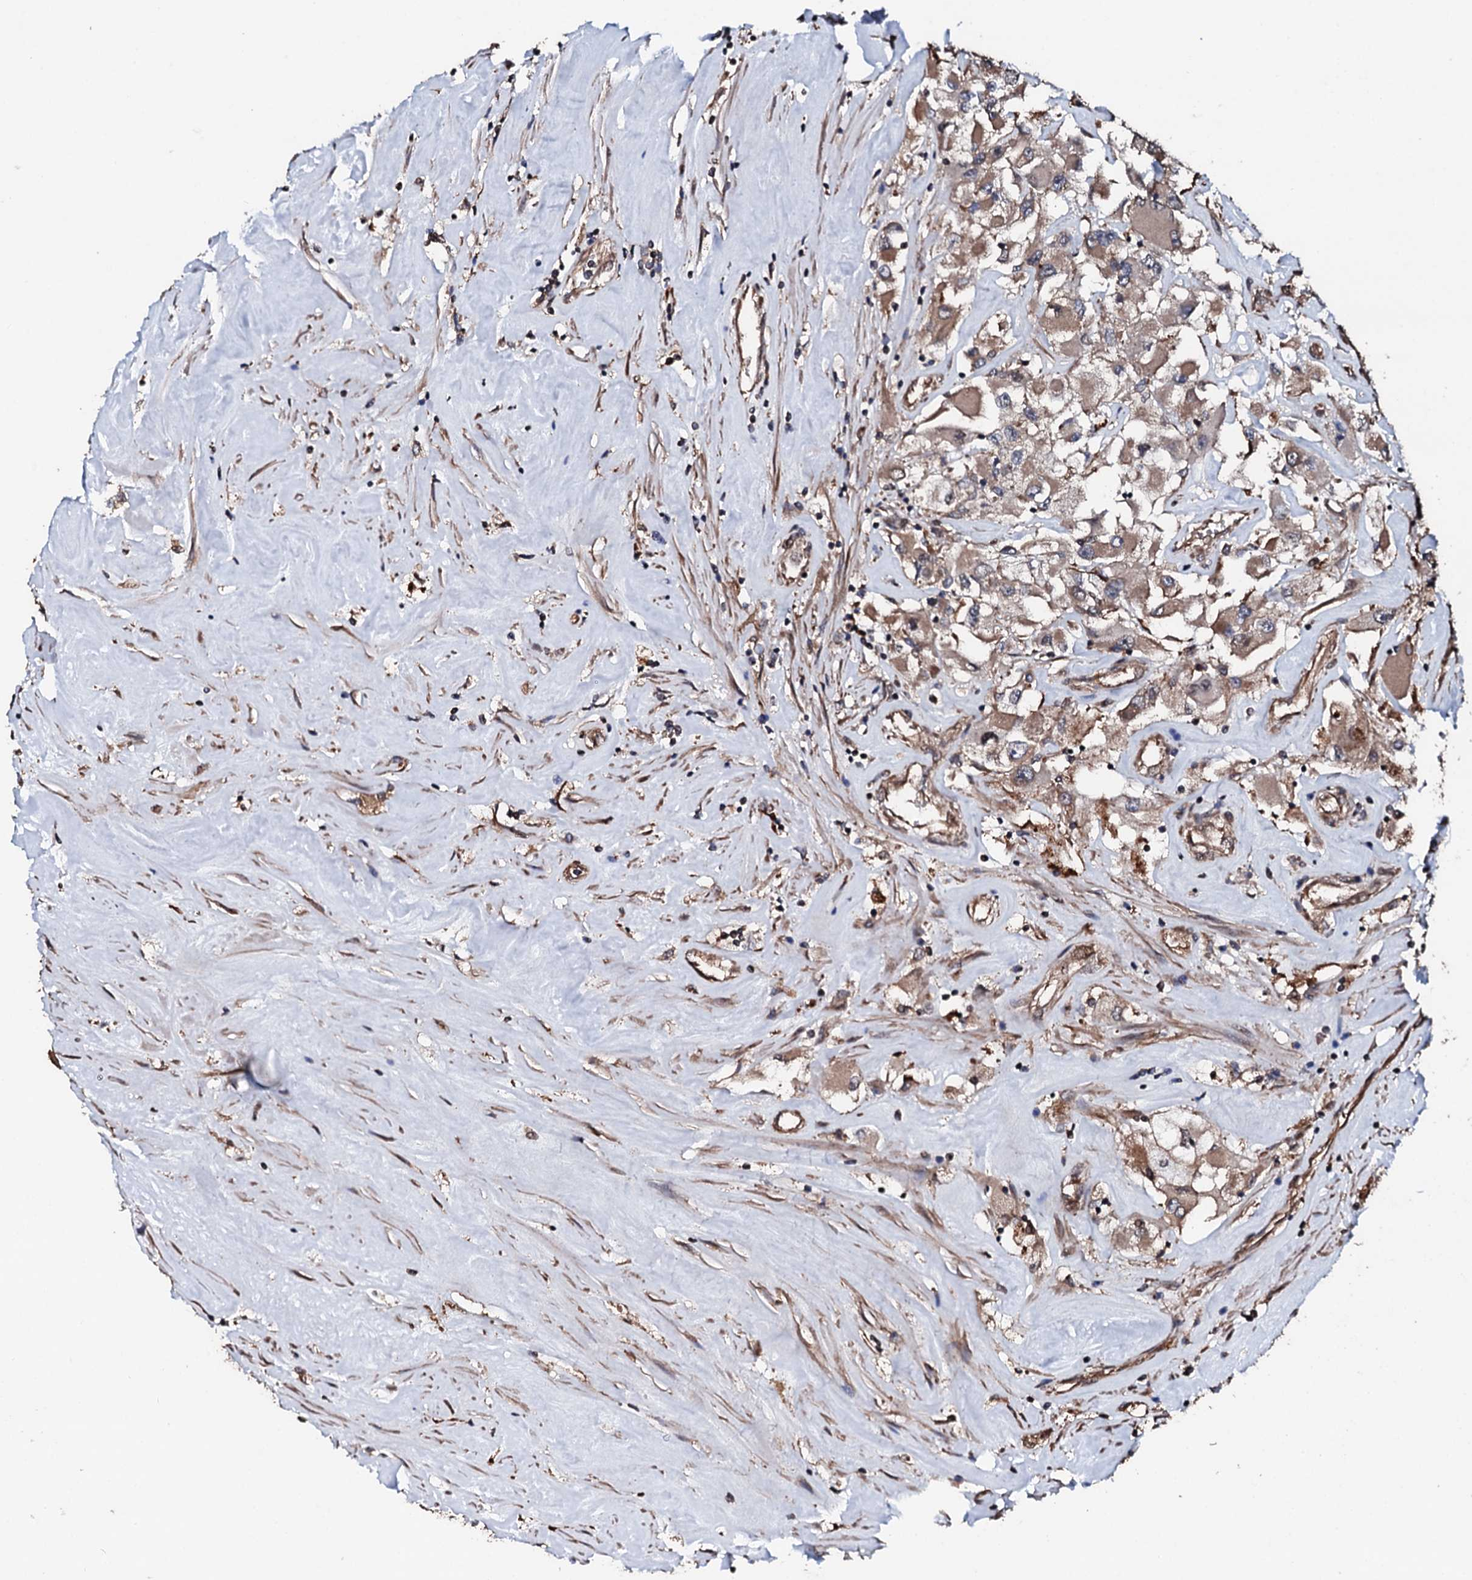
{"staining": {"intensity": "moderate", "quantity": "25%-75%", "location": "cytoplasmic/membranous"}, "tissue": "renal cancer", "cell_type": "Tumor cells", "image_type": "cancer", "snomed": [{"axis": "morphology", "description": "Adenocarcinoma, NOS"}, {"axis": "topography", "description": "Kidney"}], "caption": "The photomicrograph demonstrates a brown stain indicating the presence of a protein in the cytoplasmic/membranous of tumor cells in renal cancer.", "gene": "CKAP5", "patient": {"sex": "female", "age": 52}}